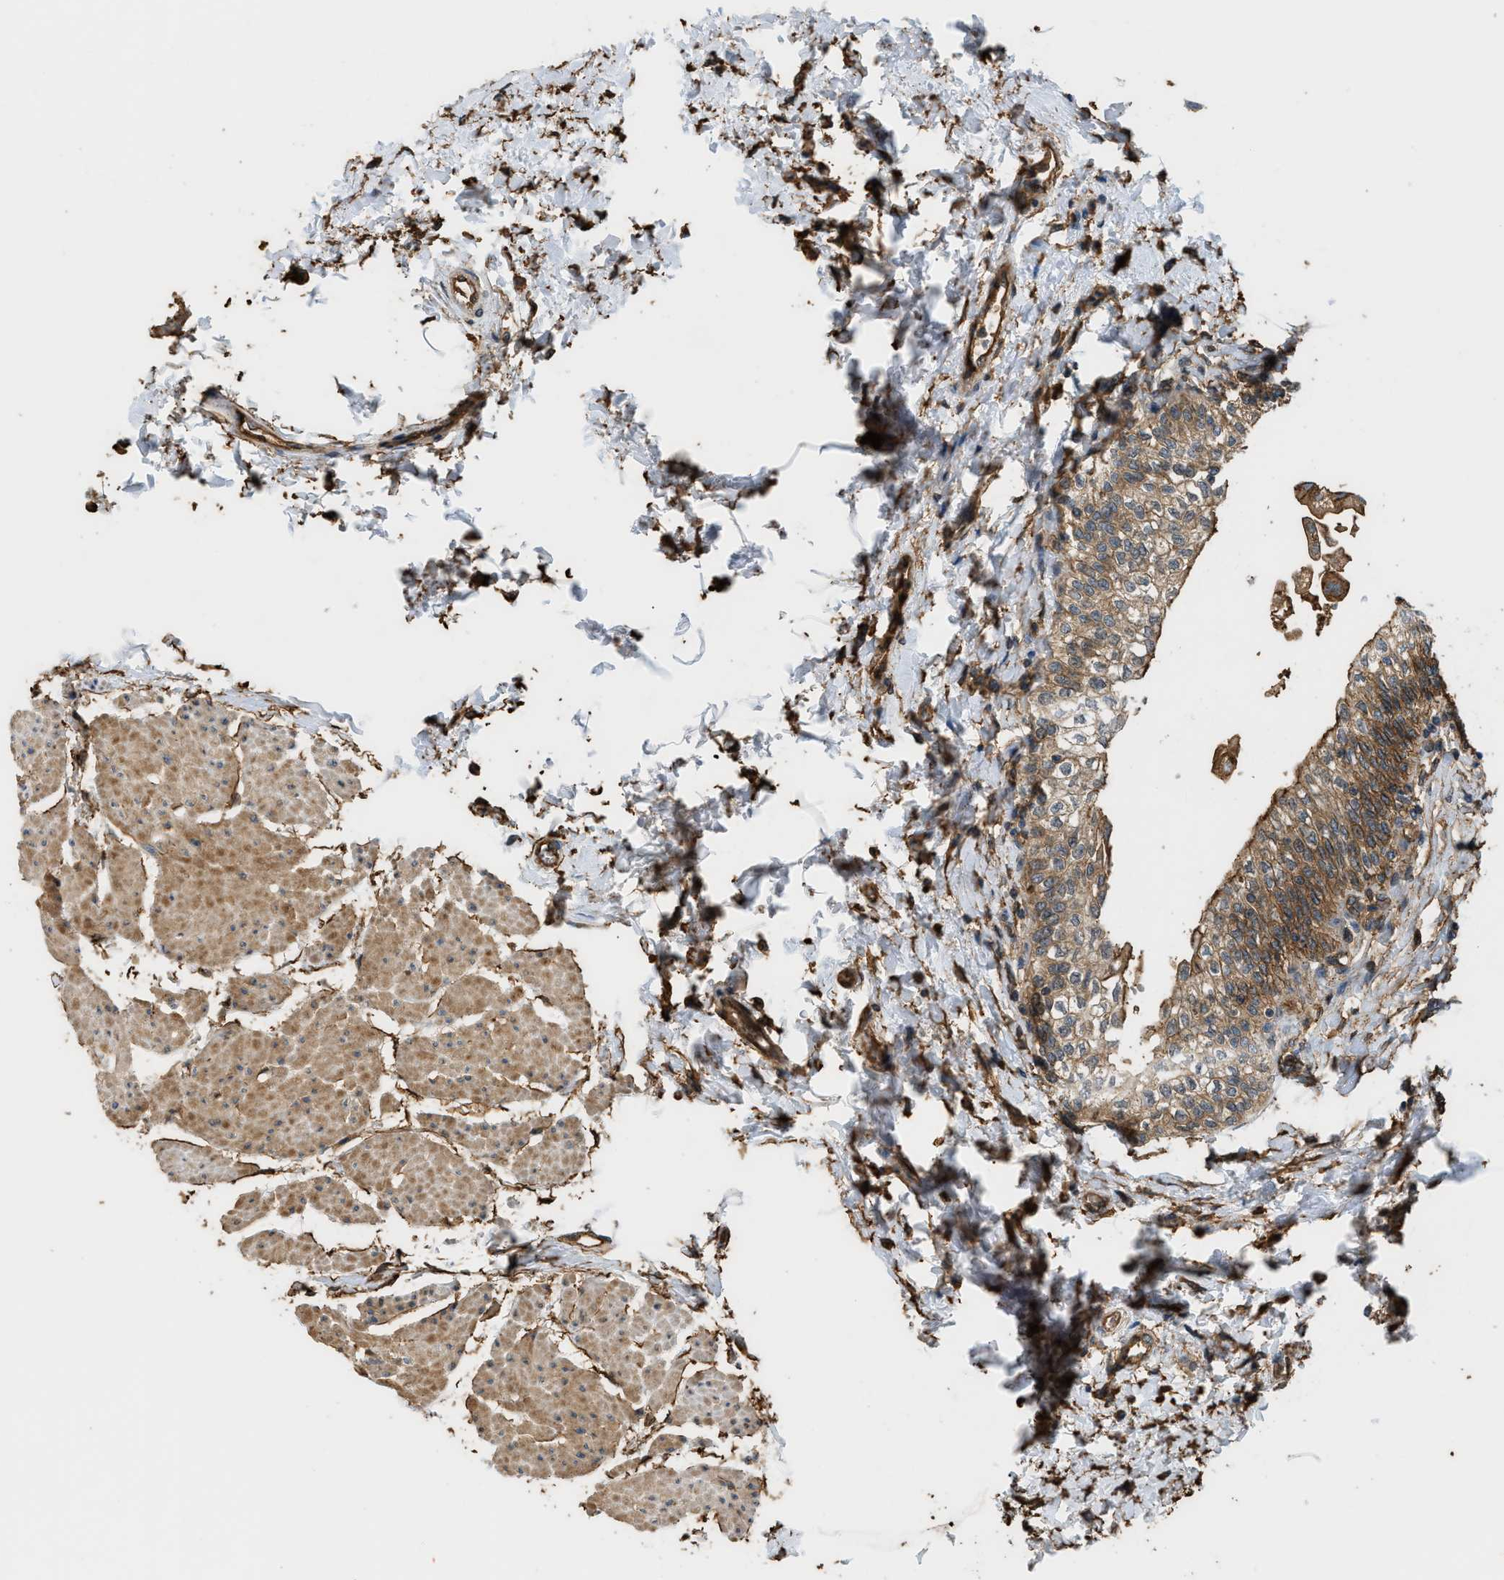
{"staining": {"intensity": "moderate", "quantity": ">75%", "location": "cytoplasmic/membranous"}, "tissue": "urinary bladder", "cell_type": "Urothelial cells", "image_type": "normal", "snomed": [{"axis": "morphology", "description": "Normal tissue, NOS"}, {"axis": "topography", "description": "Urinary bladder"}], "caption": "Immunohistochemistry (IHC) photomicrograph of normal urinary bladder: human urinary bladder stained using IHC displays medium levels of moderate protein expression localized specifically in the cytoplasmic/membranous of urothelial cells, appearing as a cytoplasmic/membranous brown color.", "gene": "DDHD2", "patient": {"sex": "male", "age": 55}}